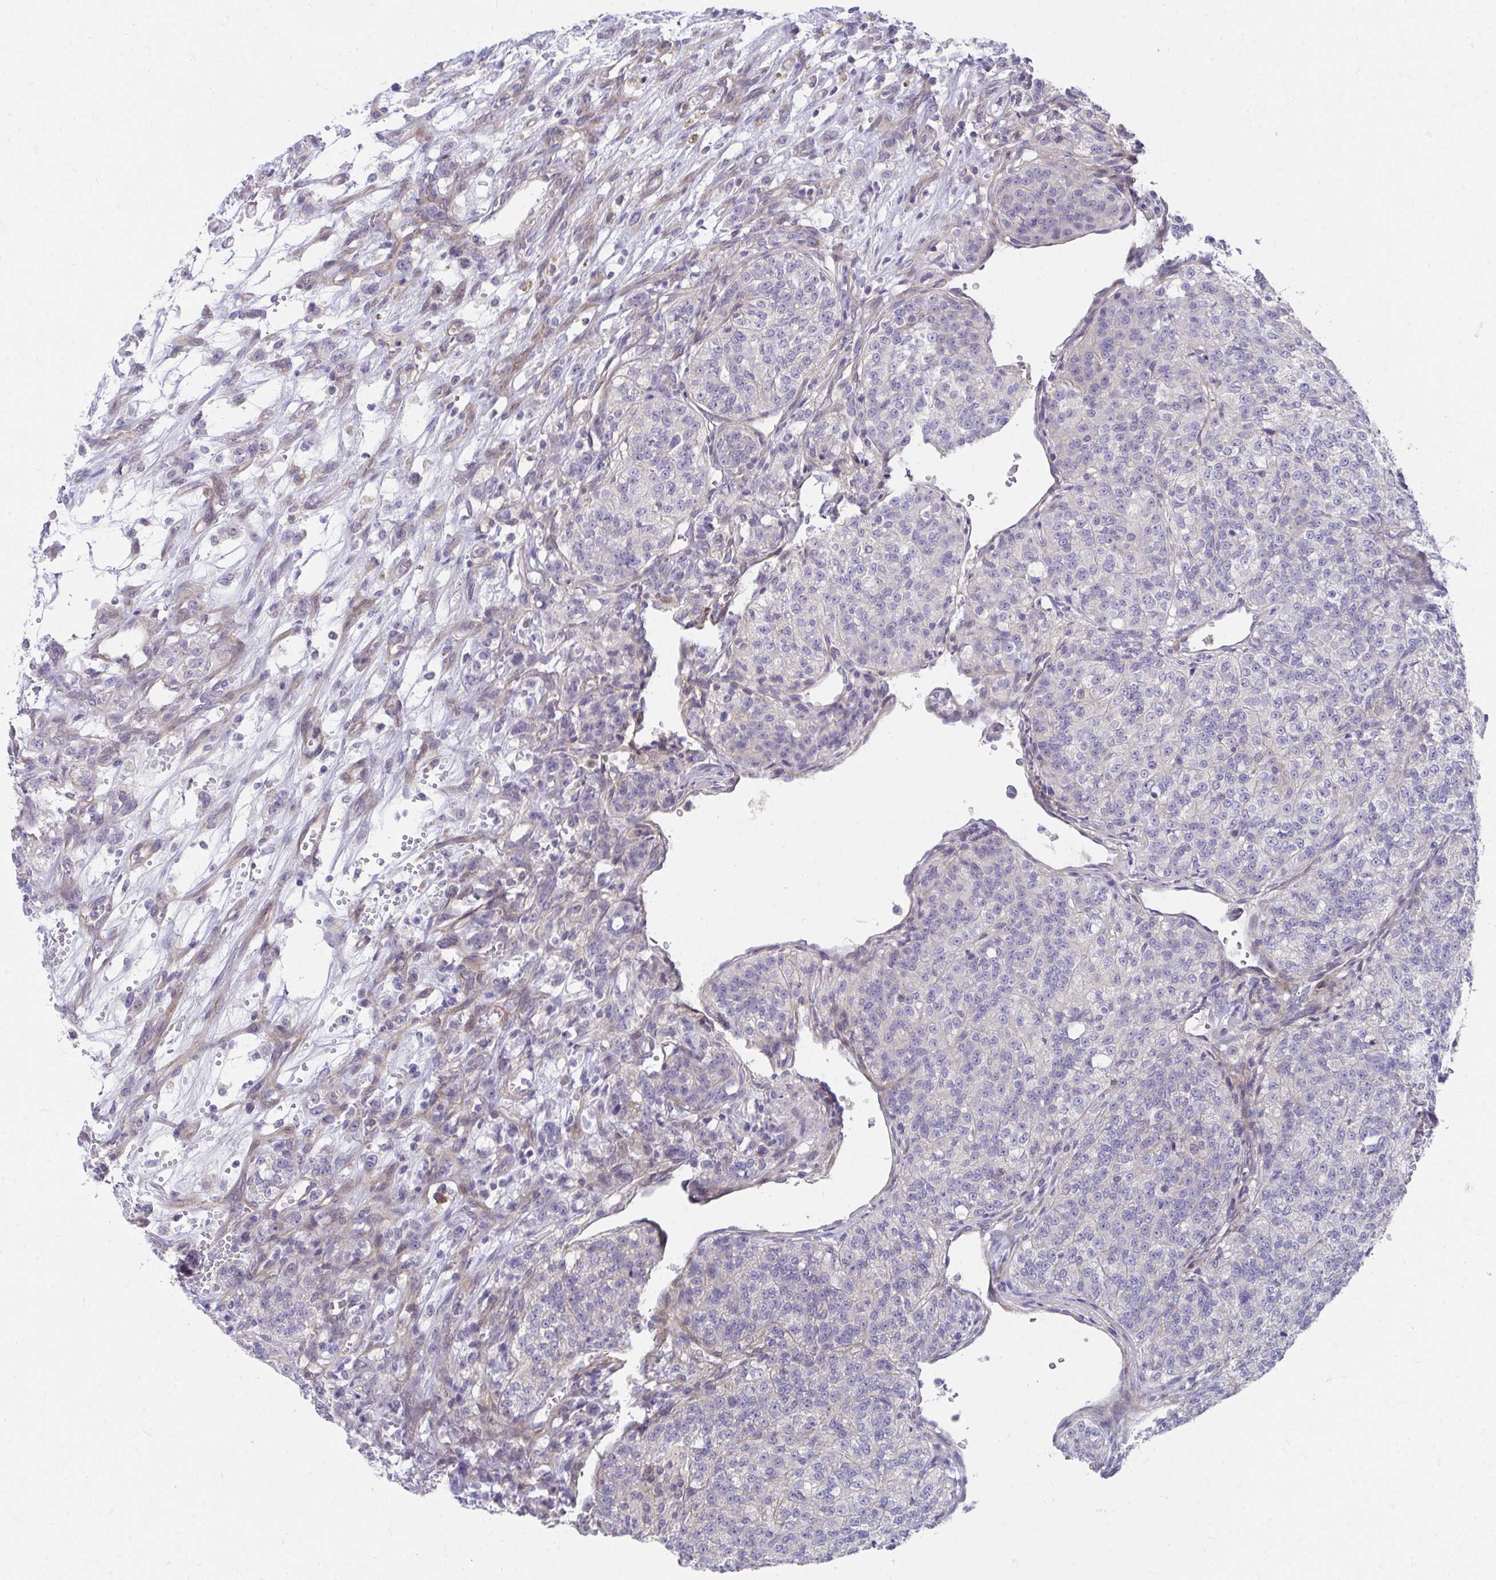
{"staining": {"intensity": "negative", "quantity": "none", "location": "none"}, "tissue": "renal cancer", "cell_type": "Tumor cells", "image_type": "cancer", "snomed": [{"axis": "morphology", "description": "Adenocarcinoma, NOS"}, {"axis": "topography", "description": "Kidney"}], "caption": "The histopathology image reveals no significant staining in tumor cells of renal cancer.", "gene": "SLAMF7", "patient": {"sex": "female", "age": 63}}